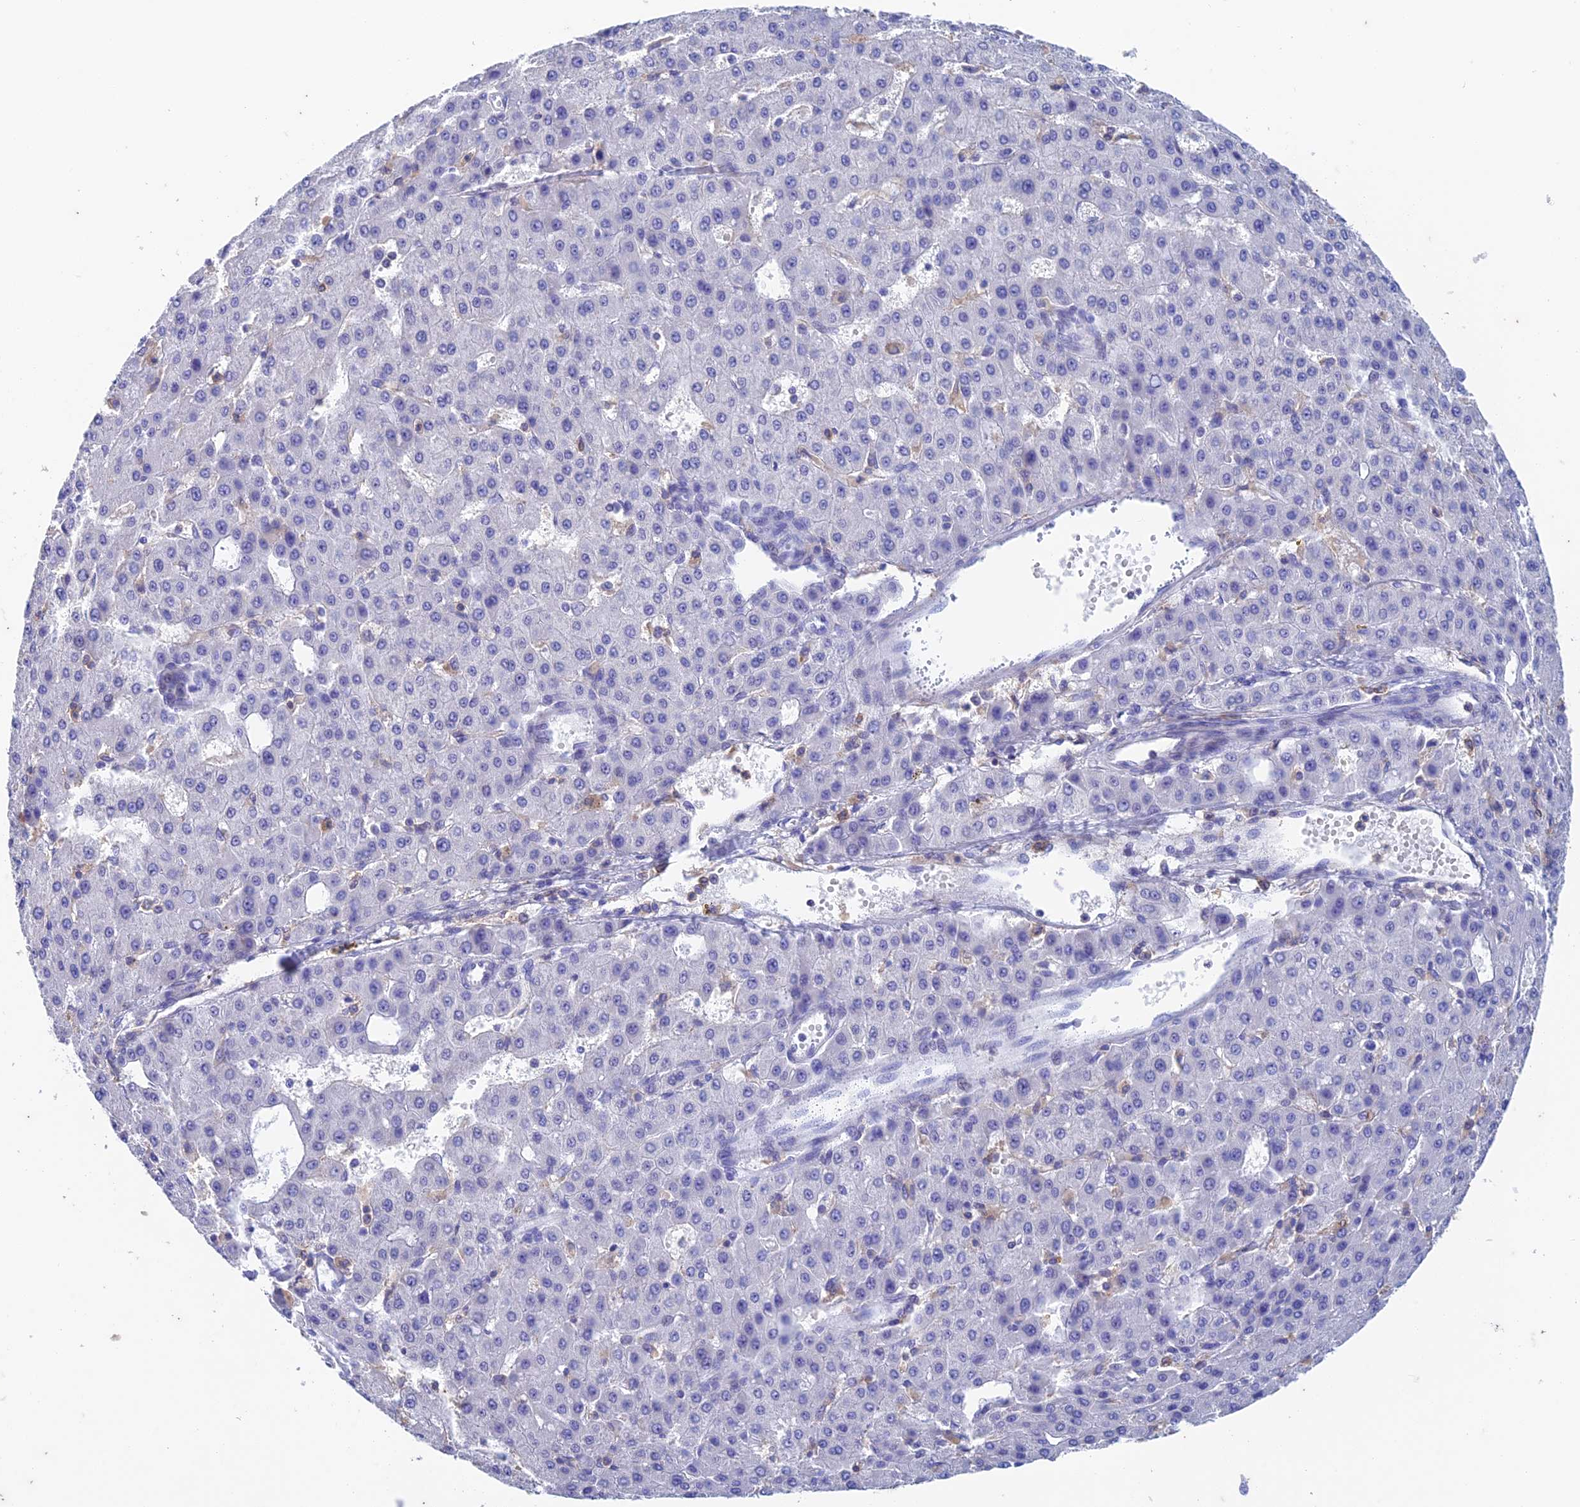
{"staining": {"intensity": "negative", "quantity": "none", "location": "none"}, "tissue": "liver cancer", "cell_type": "Tumor cells", "image_type": "cancer", "snomed": [{"axis": "morphology", "description": "Carcinoma, Hepatocellular, NOS"}, {"axis": "topography", "description": "Liver"}], "caption": "The photomicrograph reveals no significant positivity in tumor cells of hepatocellular carcinoma (liver).", "gene": "FGF7", "patient": {"sex": "male", "age": 47}}